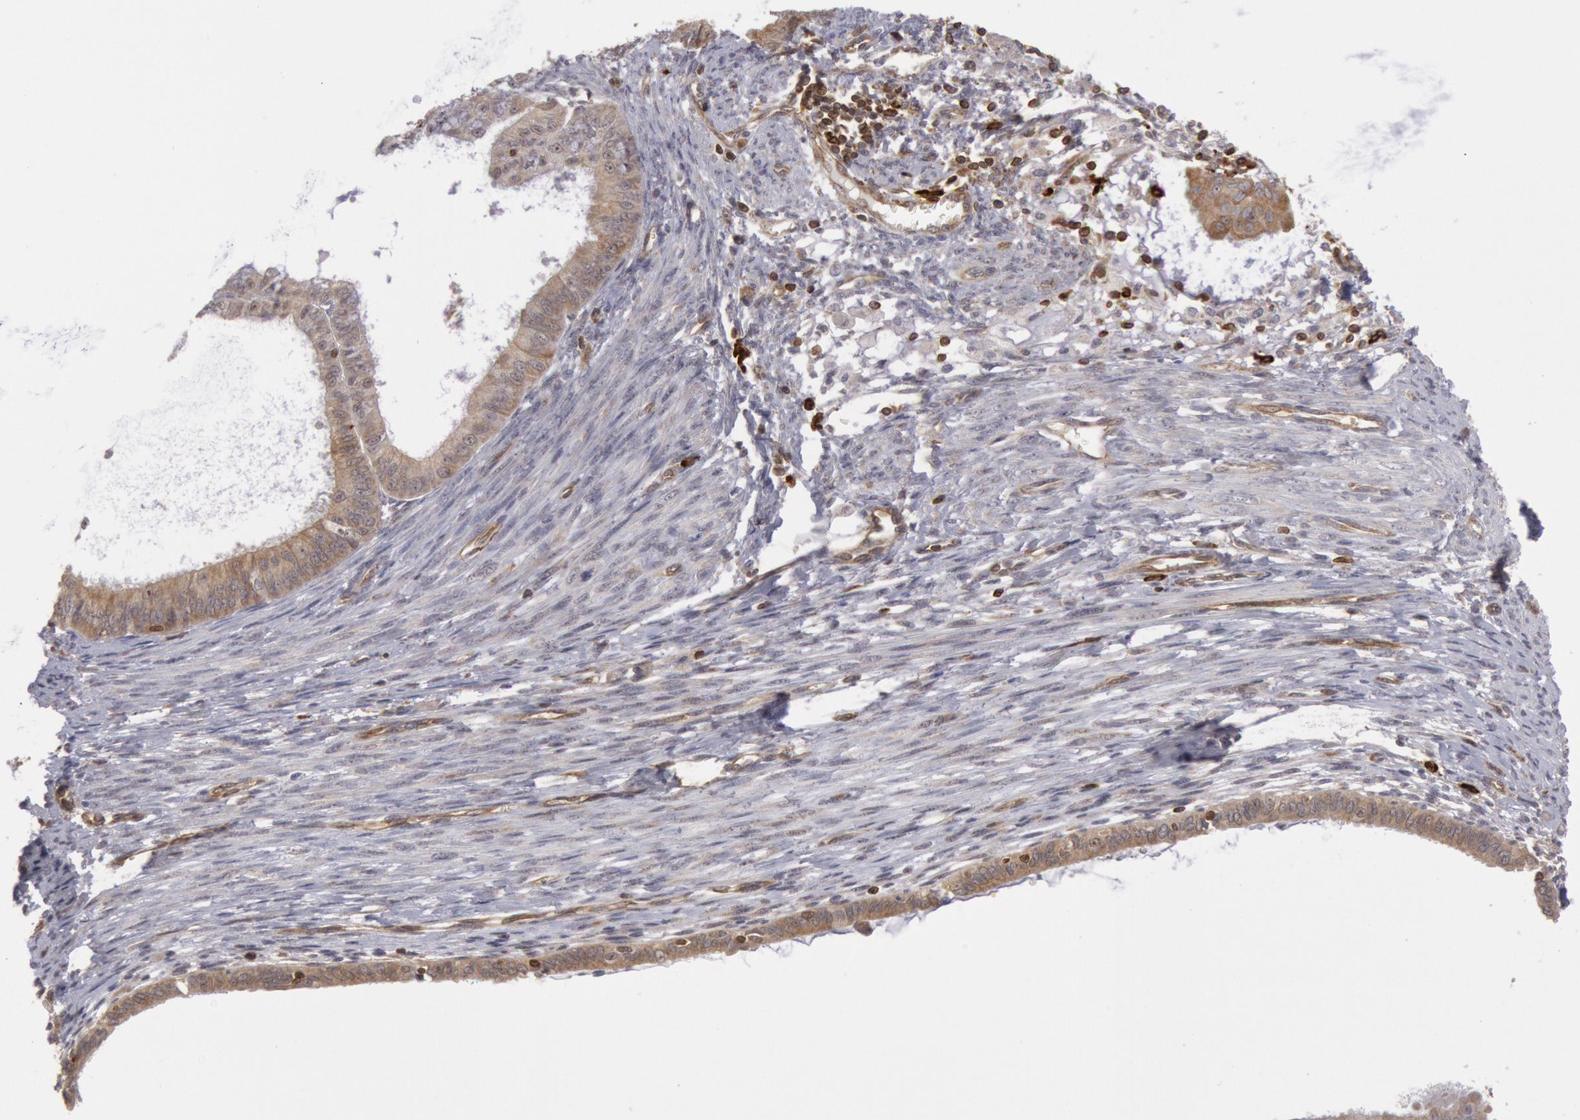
{"staining": {"intensity": "weak", "quantity": ">75%", "location": "cytoplasmic/membranous"}, "tissue": "endometrial cancer", "cell_type": "Tumor cells", "image_type": "cancer", "snomed": [{"axis": "morphology", "description": "Adenocarcinoma, NOS"}, {"axis": "topography", "description": "Endometrium"}], "caption": "This photomicrograph shows immunohistochemistry (IHC) staining of endometrial adenocarcinoma, with low weak cytoplasmic/membranous positivity in about >75% of tumor cells.", "gene": "TAP2", "patient": {"sex": "female", "age": 76}}